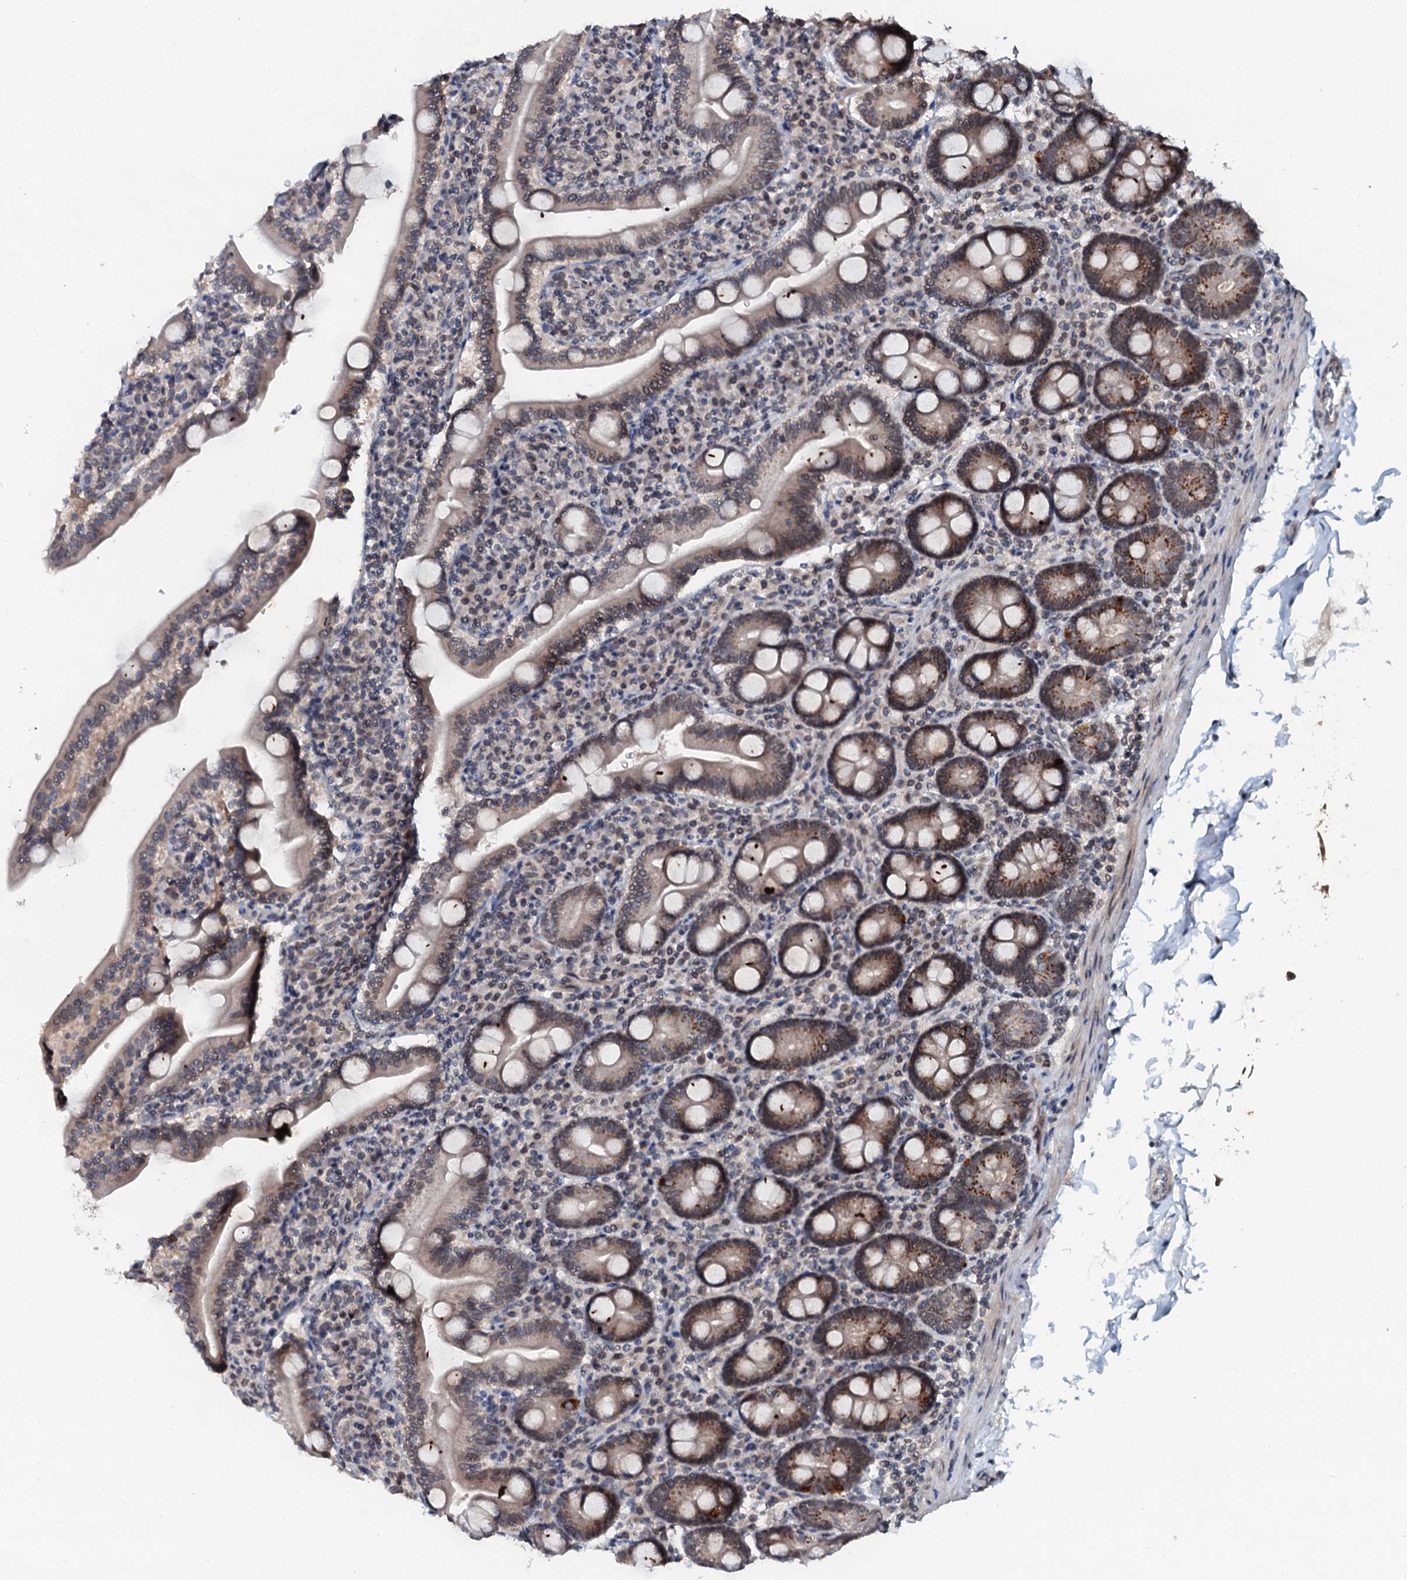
{"staining": {"intensity": "moderate", "quantity": "25%-75%", "location": "cytoplasmic/membranous"}, "tissue": "duodenum", "cell_type": "Glandular cells", "image_type": "normal", "snomed": [{"axis": "morphology", "description": "Normal tissue, NOS"}, {"axis": "topography", "description": "Duodenum"}], "caption": "Glandular cells reveal moderate cytoplasmic/membranous positivity in approximately 25%-75% of cells in benign duodenum. (Brightfield microscopy of DAB IHC at high magnification).", "gene": "SNTA1", "patient": {"sex": "male", "age": 35}}